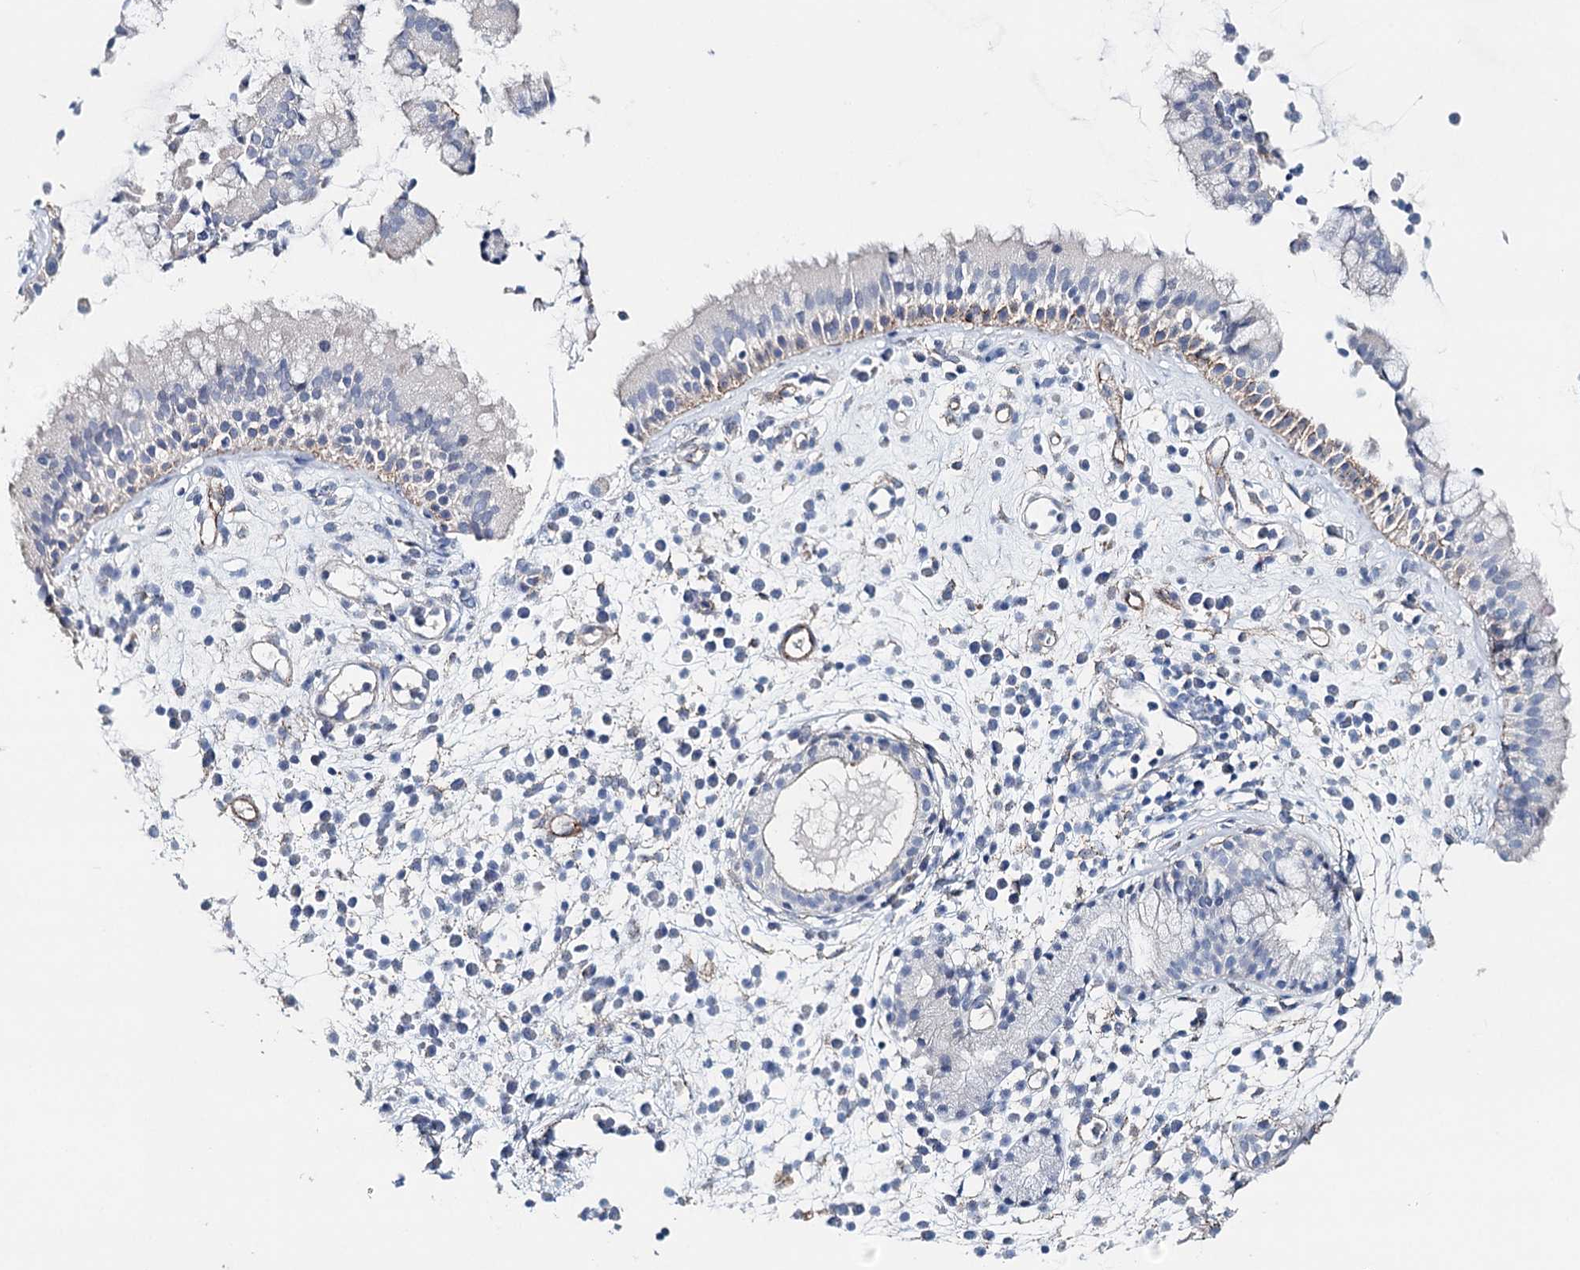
{"staining": {"intensity": "weak", "quantity": "<25%", "location": "cytoplasmic/membranous"}, "tissue": "nasopharynx", "cell_type": "Respiratory epithelial cells", "image_type": "normal", "snomed": [{"axis": "morphology", "description": "Normal tissue, NOS"}, {"axis": "morphology", "description": "Inflammation, NOS"}, {"axis": "topography", "description": "Nasopharynx"}], "caption": "Immunohistochemistry (IHC) micrograph of unremarkable nasopharynx: nasopharynx stained with DAB demonstrates no significant protein positivity in respiratory epithelial cells.", "gene": "SYNPO", "patient": {"sex": "male", "age": 29}}